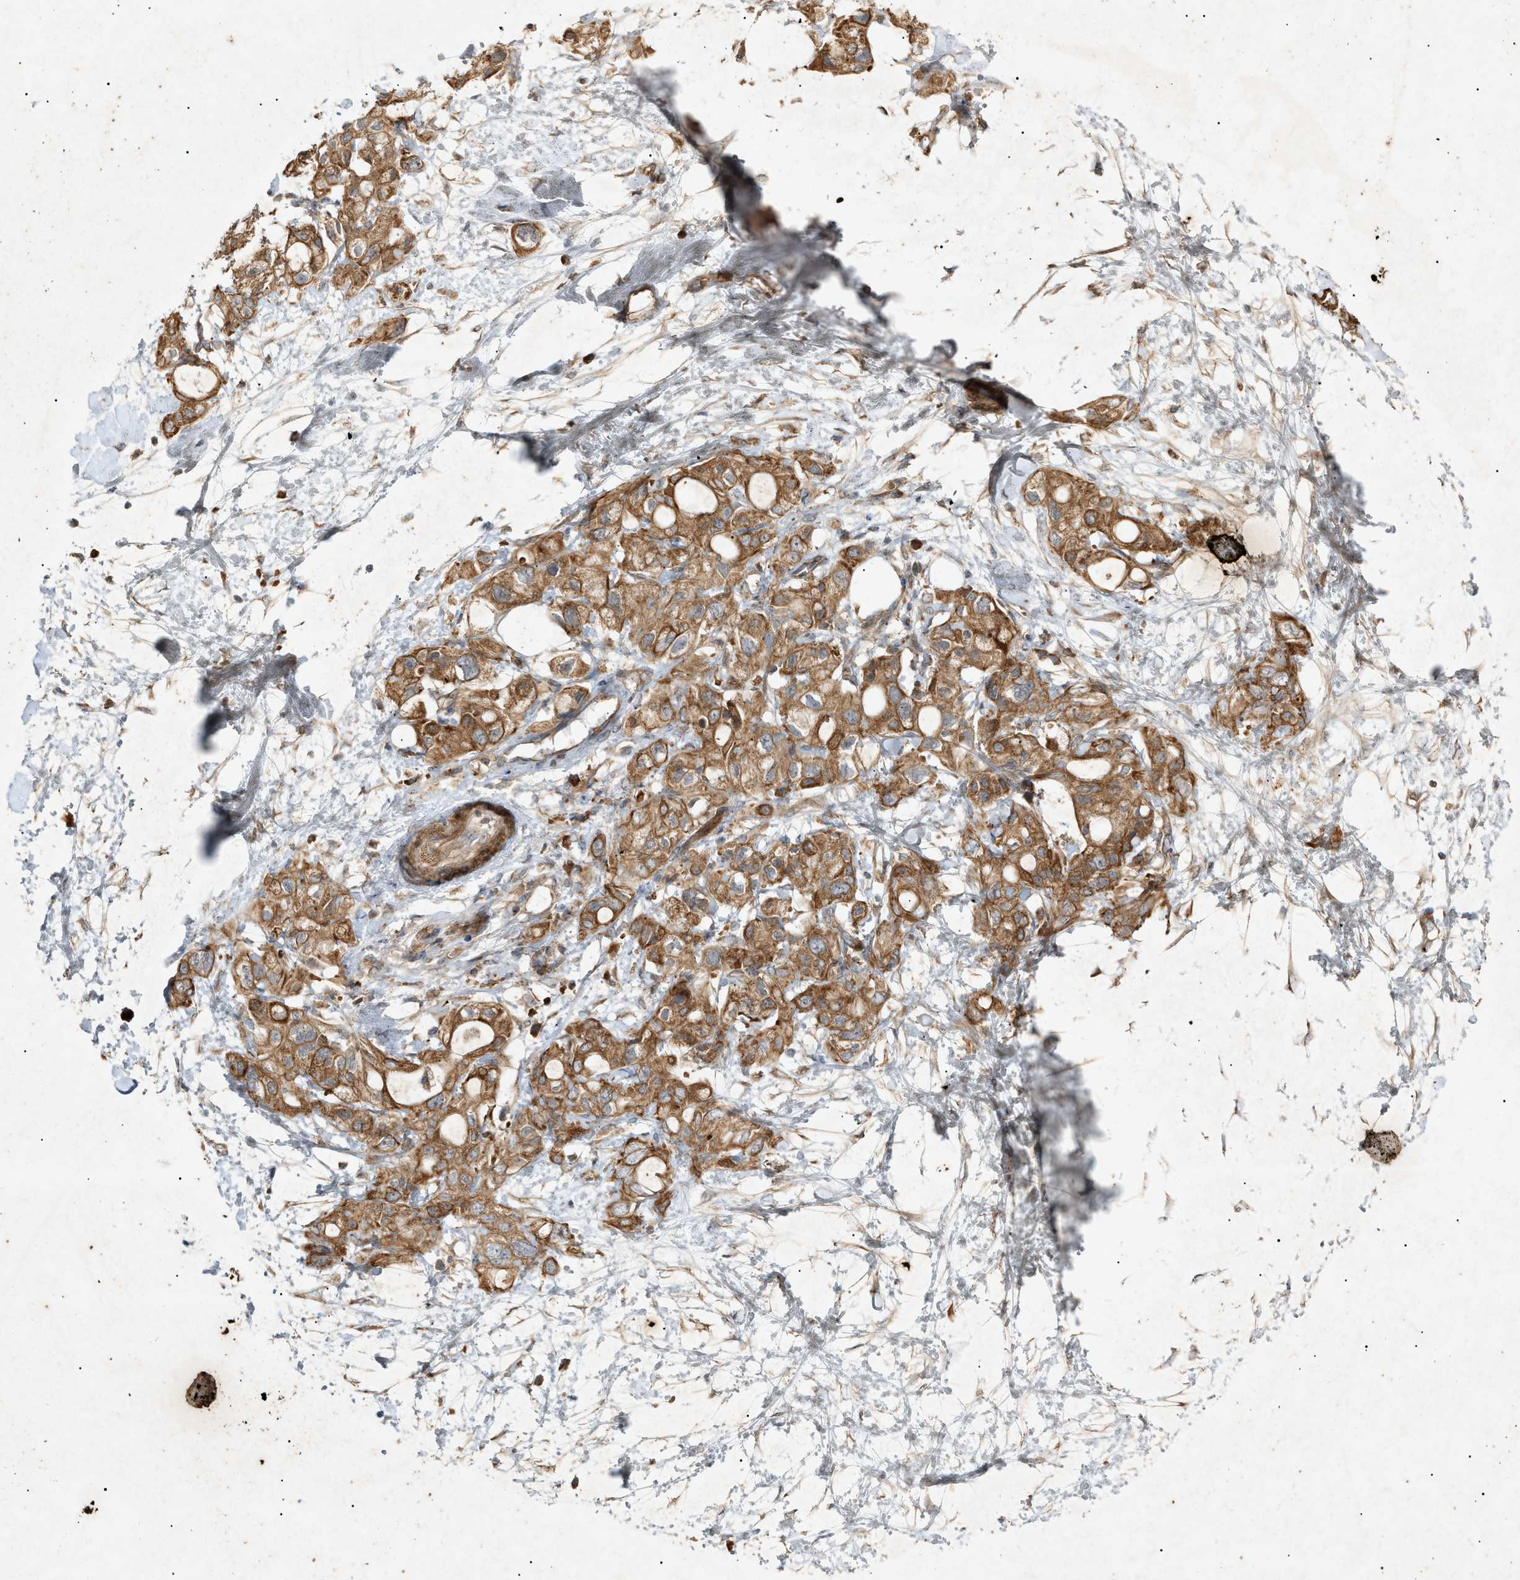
{"staining": {"intensity": "strong", "quantity": ">75%", "location": "cytoplasmic/membranous"}, "tissue": "pancreatic cancer", "cell_type": "Tumor cells", "image_type": "cancer", "snomed": [{"axis": "morphology", "description": "Adenocarcinoma, NOS"}, {"axis": "topography", "description": "Pancreas"}], "caption": "IHC of pancreatic cancer exhibits high levels of strong cytoplasmic/membranous positivity in approximately >75% of tumor cells.", "gene": "MTCH1", "patient": {"sex": "female", "age": 56}}